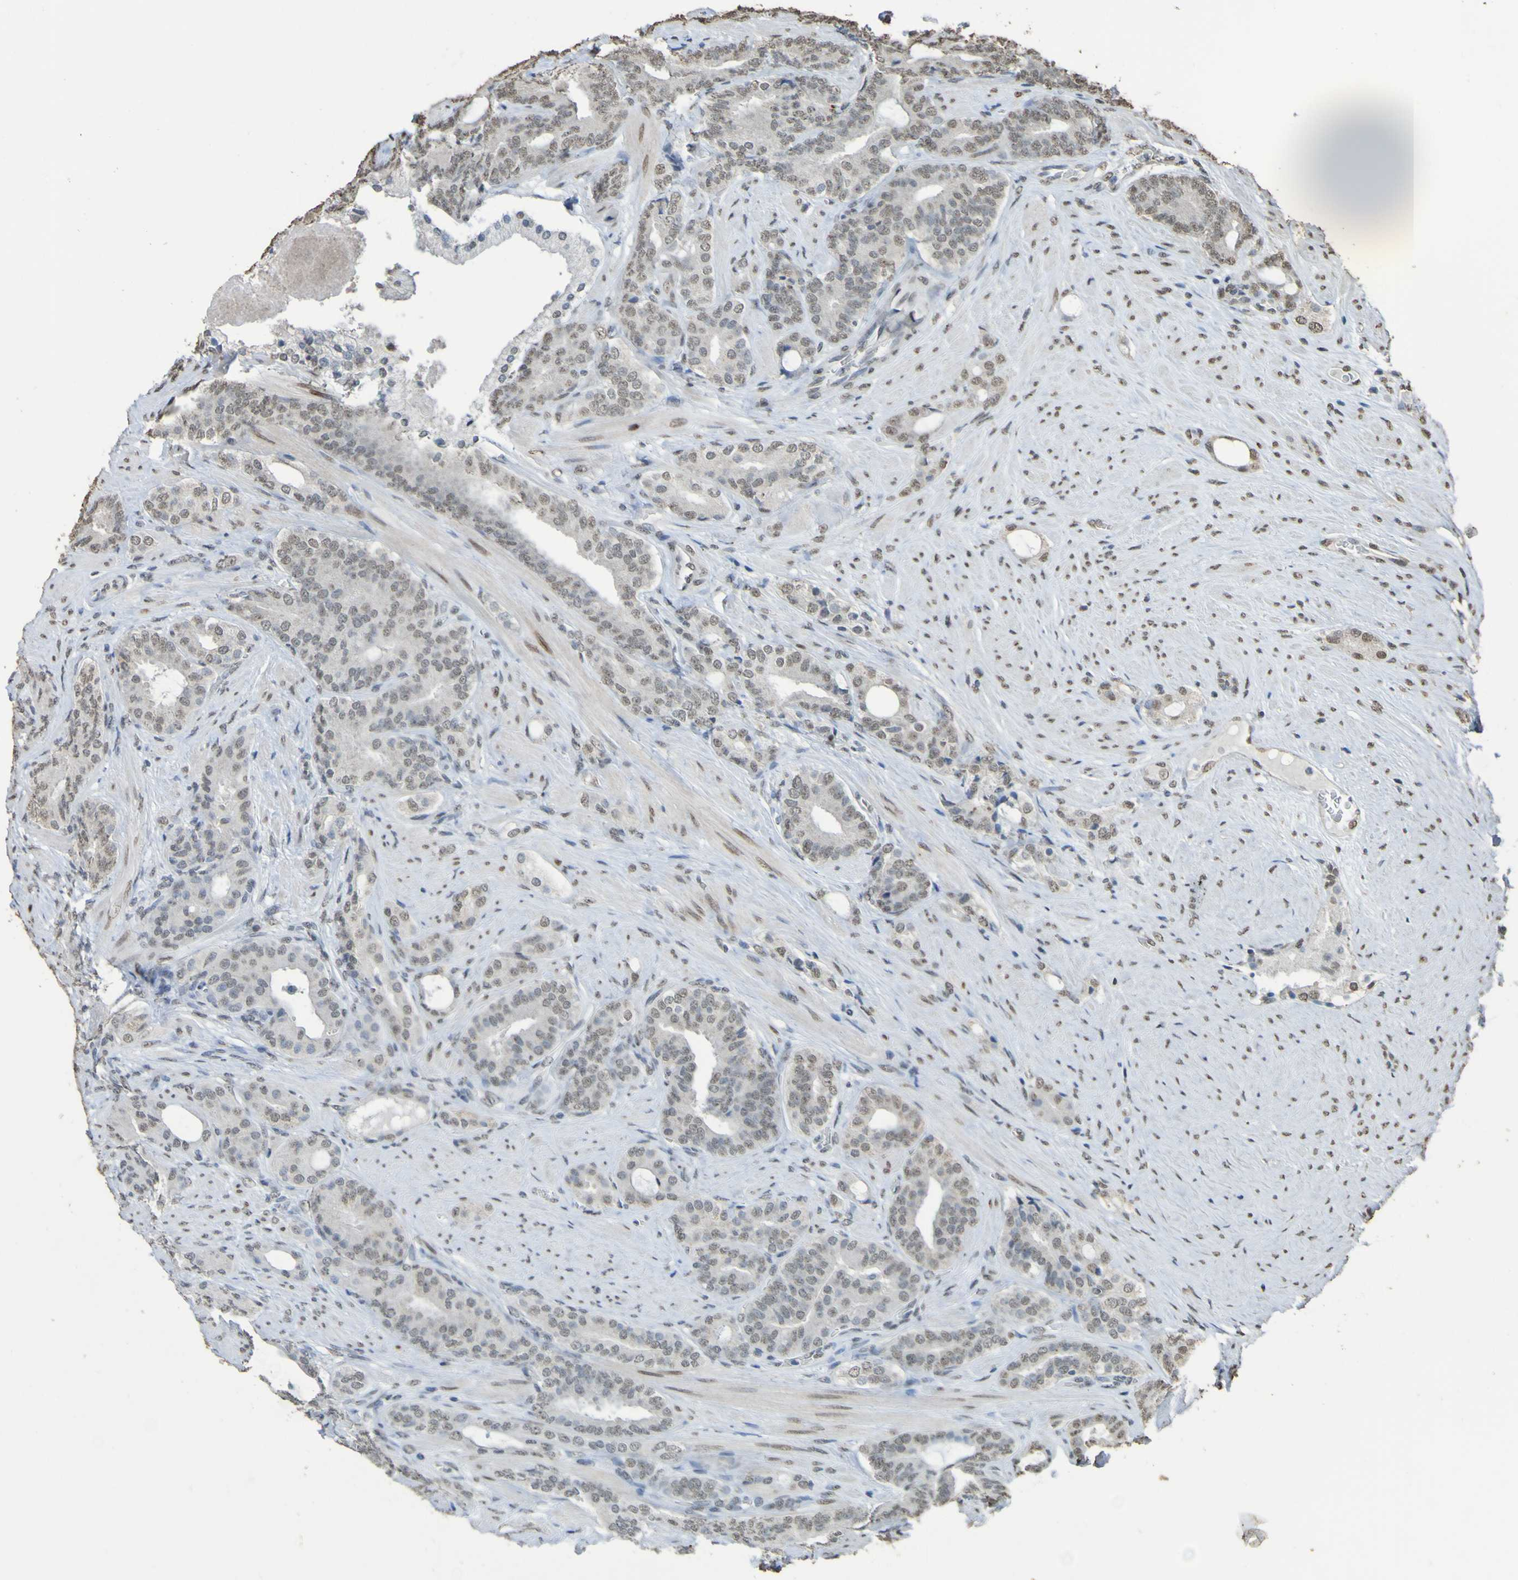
{"staining": {"intensity": "weak", "quantity": "25%-75%", "location": "nuclear"}, "tissue": "prostate cancer", "cell_type": "Tumor cells", "image_type": "cancer", "snomed": [{"axis": "morphology", "description": "Adenocarcinoma, Low grade"}, {"axis": "topography", "description": "Prostate"}], "caption": "The image reveals a brown stain indicating the presence of a protein in the nuclear of tumor cells in prostate cancer (adenocarcinoma (low-grade)). (Brightfield microscopy of DAB IHC at high magnification).", "gene": "ALKBH2", "patient": {"sex": "male", "age": 63}}